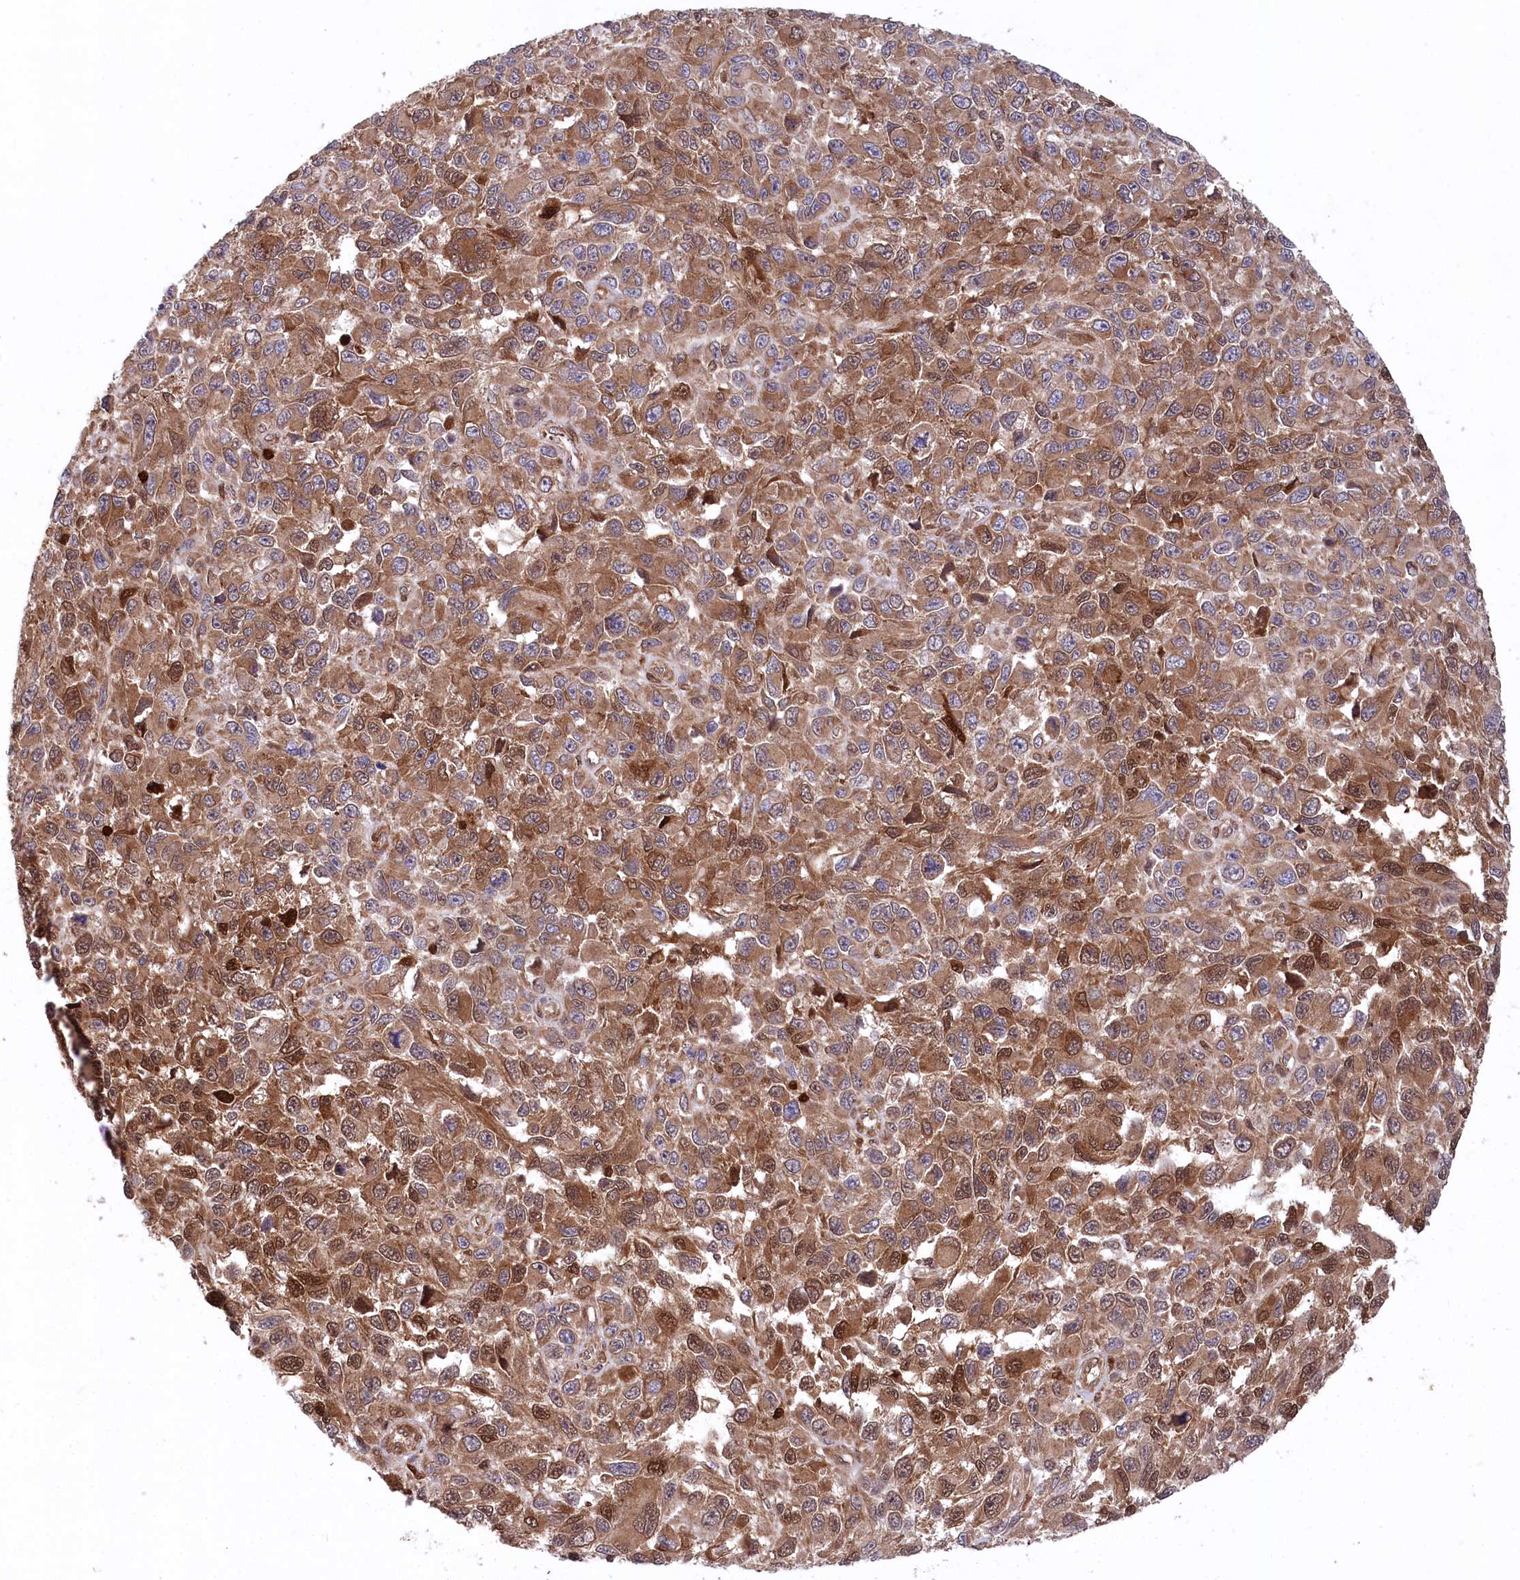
{"staining": {"intensity": "strong", "quantity": ">75%", "location": "cytoplasmic/membranous"}, "tissue": "melanoma", "cell_type": "Tumor cells", "image_type": "cancer", "snomed": [{"axis": "morphology", "description": "Malignant melanoma, NOS"}, {"axis": "topography", "description": "Skin"}], "caption": "Malignant melanoma stained with DAB (3,3'-diaminobenzidine) immunohistochemistry exhibits high levels of strong cytoplasmic/membranous expression in approximately >75% of tumor cells.", "gene": "LSG1", "patient": {"sex": "female", "age": 96}}